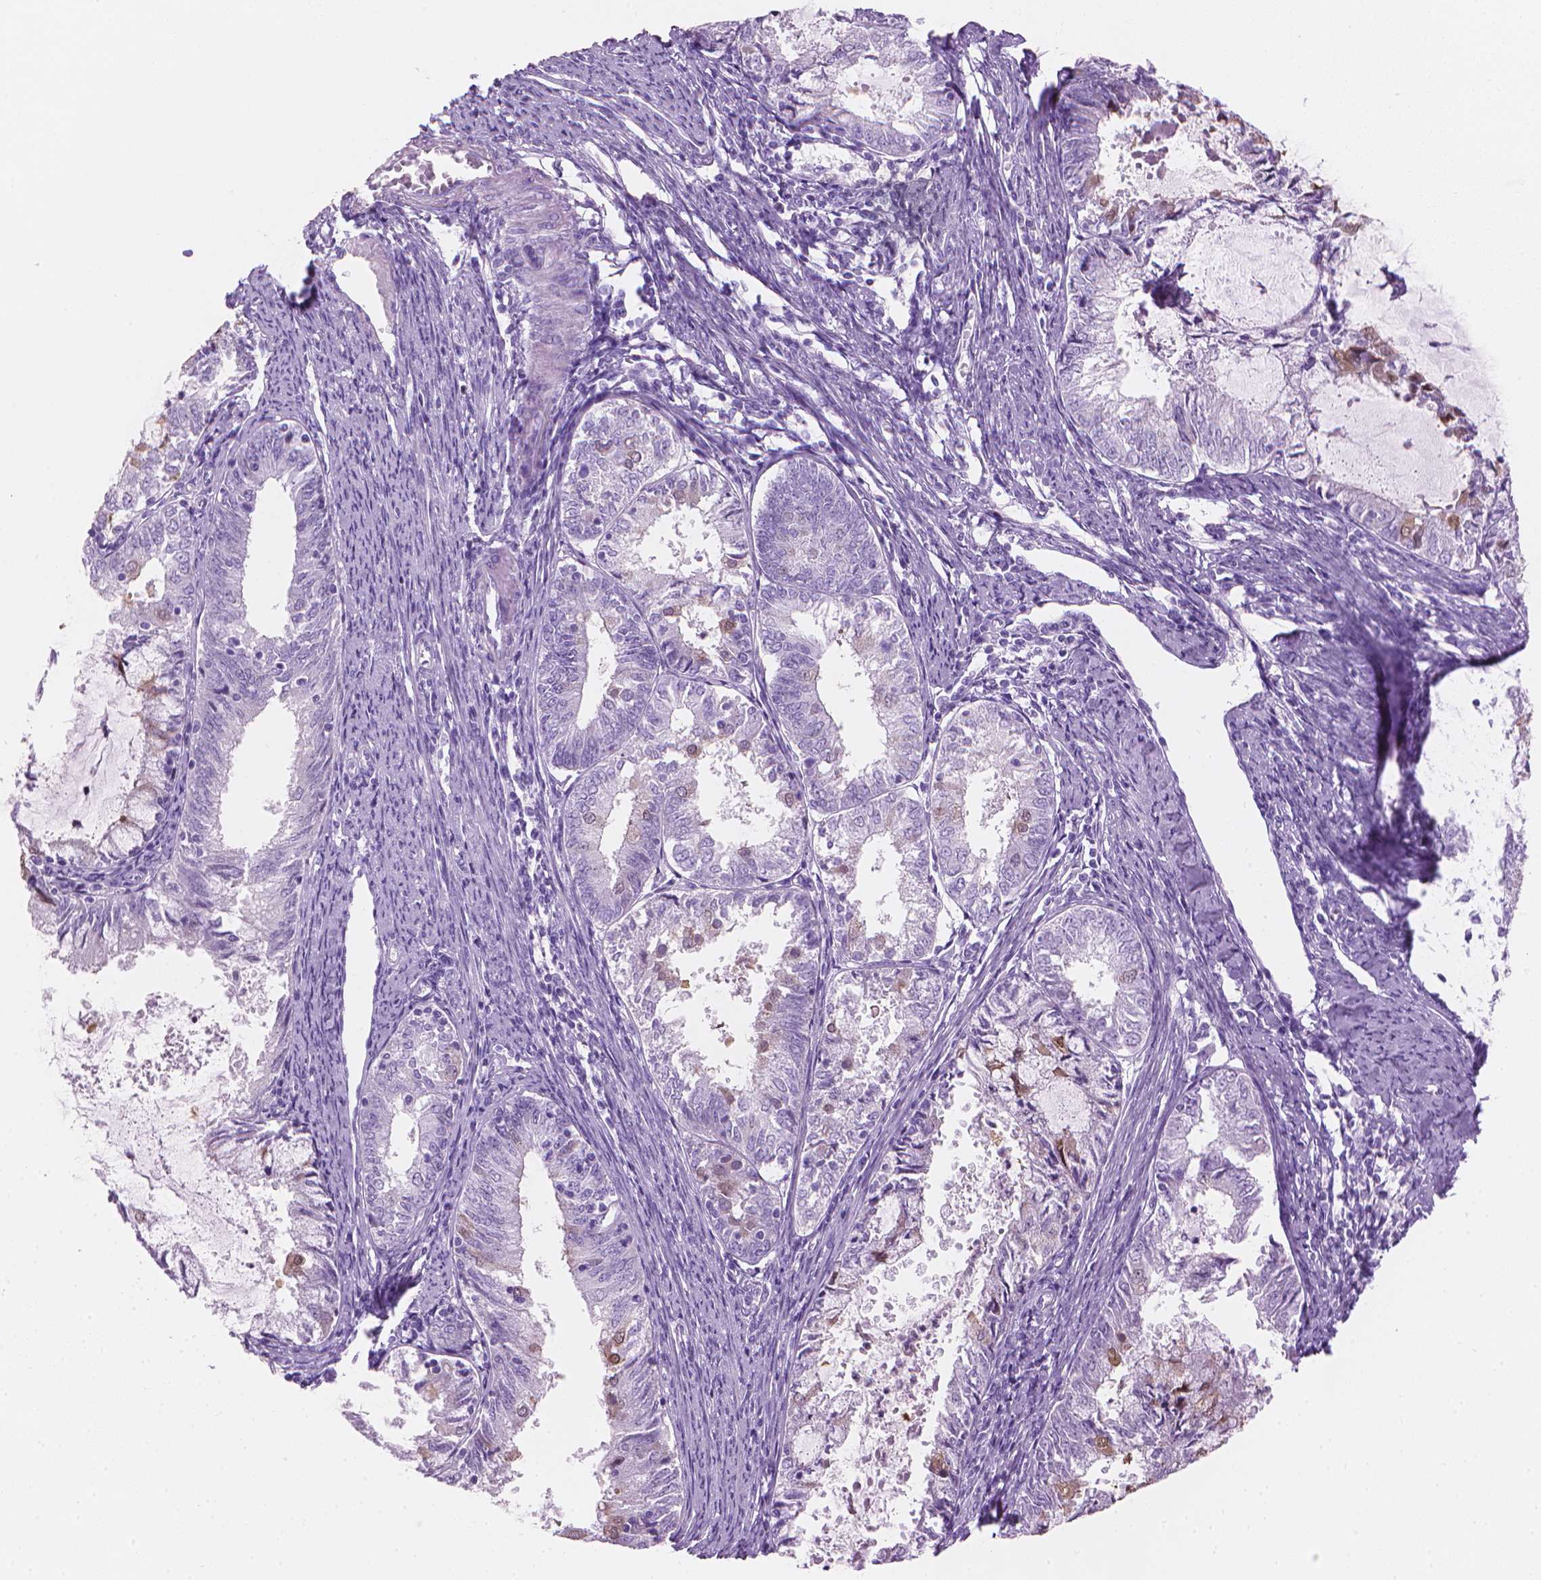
{"staining": {"intensity": "moderate", "quantity": "<25%", "location": "cytoplasmic/membranous"}, "tissue": "endometrial cancer", "cell_type": "Tumor cells", "image_type": "cancer", "snomed": [{"axis": "morphology", "description": "Adenocarcinoma, NOS"}, {"axis": "topography", "description": "Endometrium"}], "caption": "Adenocarcinoma (endometrial) tissue reveals moderate cytoplasmic/membranous staining in about <25% of tumor cells", "gene": "TTC29", "patient": {"sex": "female", "age": 57}}